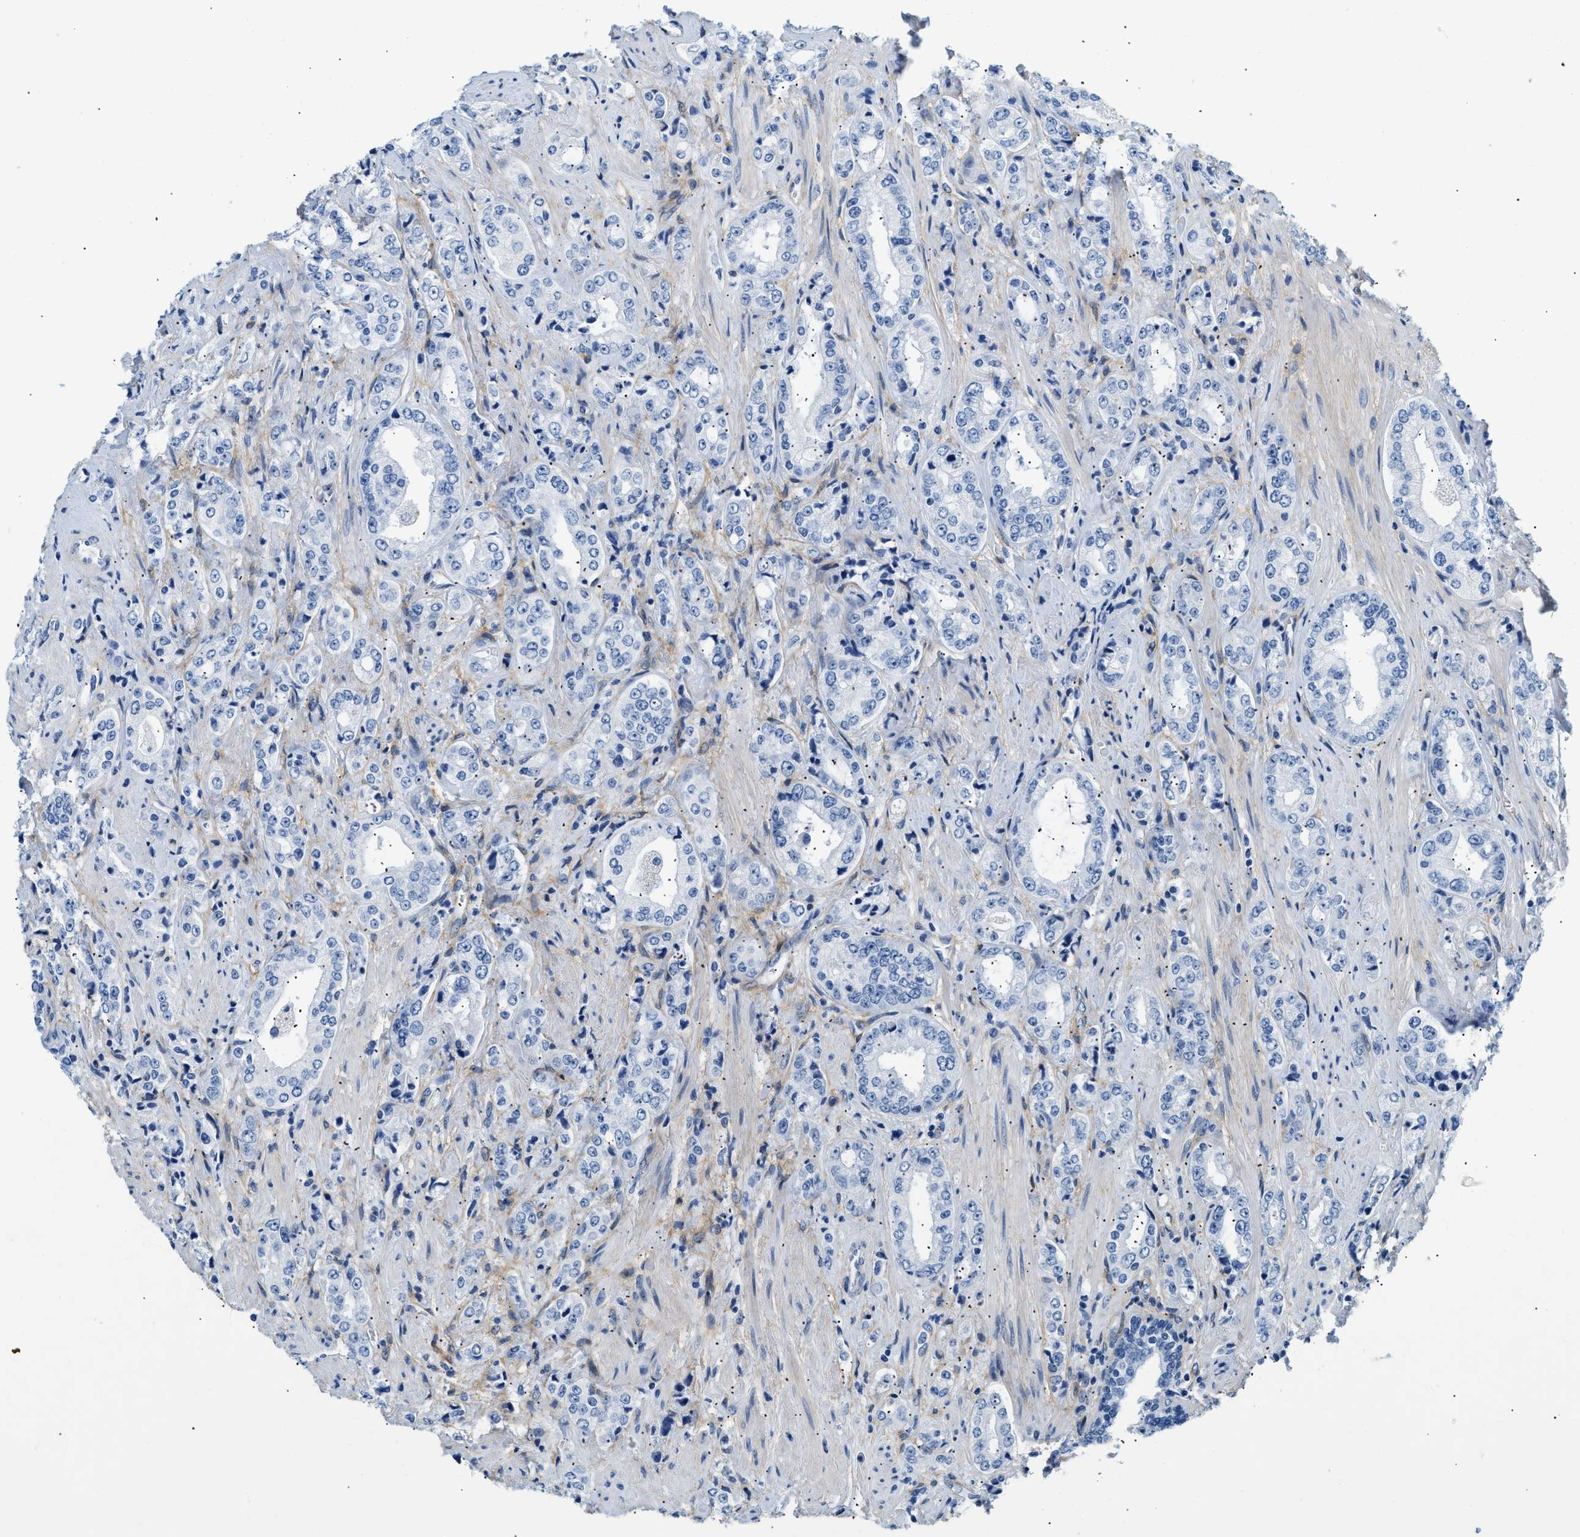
{"staining": {"intensity": "negative", "quantity": "none", "location": "none"}, "tissue": "prostate cancer", "cell_type": "Tumor cells", "image_type": "cancer", "snomed": [{"axis": "morphology", "description": "Adenocarcinoma, High grade"}, {"axis": "topography", "description": "Prostate"}], "caption": "Adenocarcinoma (high-grade) (prostate) was stained to show a protein in brown. There is no significant staining in tumor cells.", "gene": "PDGFRB", "patient": {"sex": "male", "age": 61}}